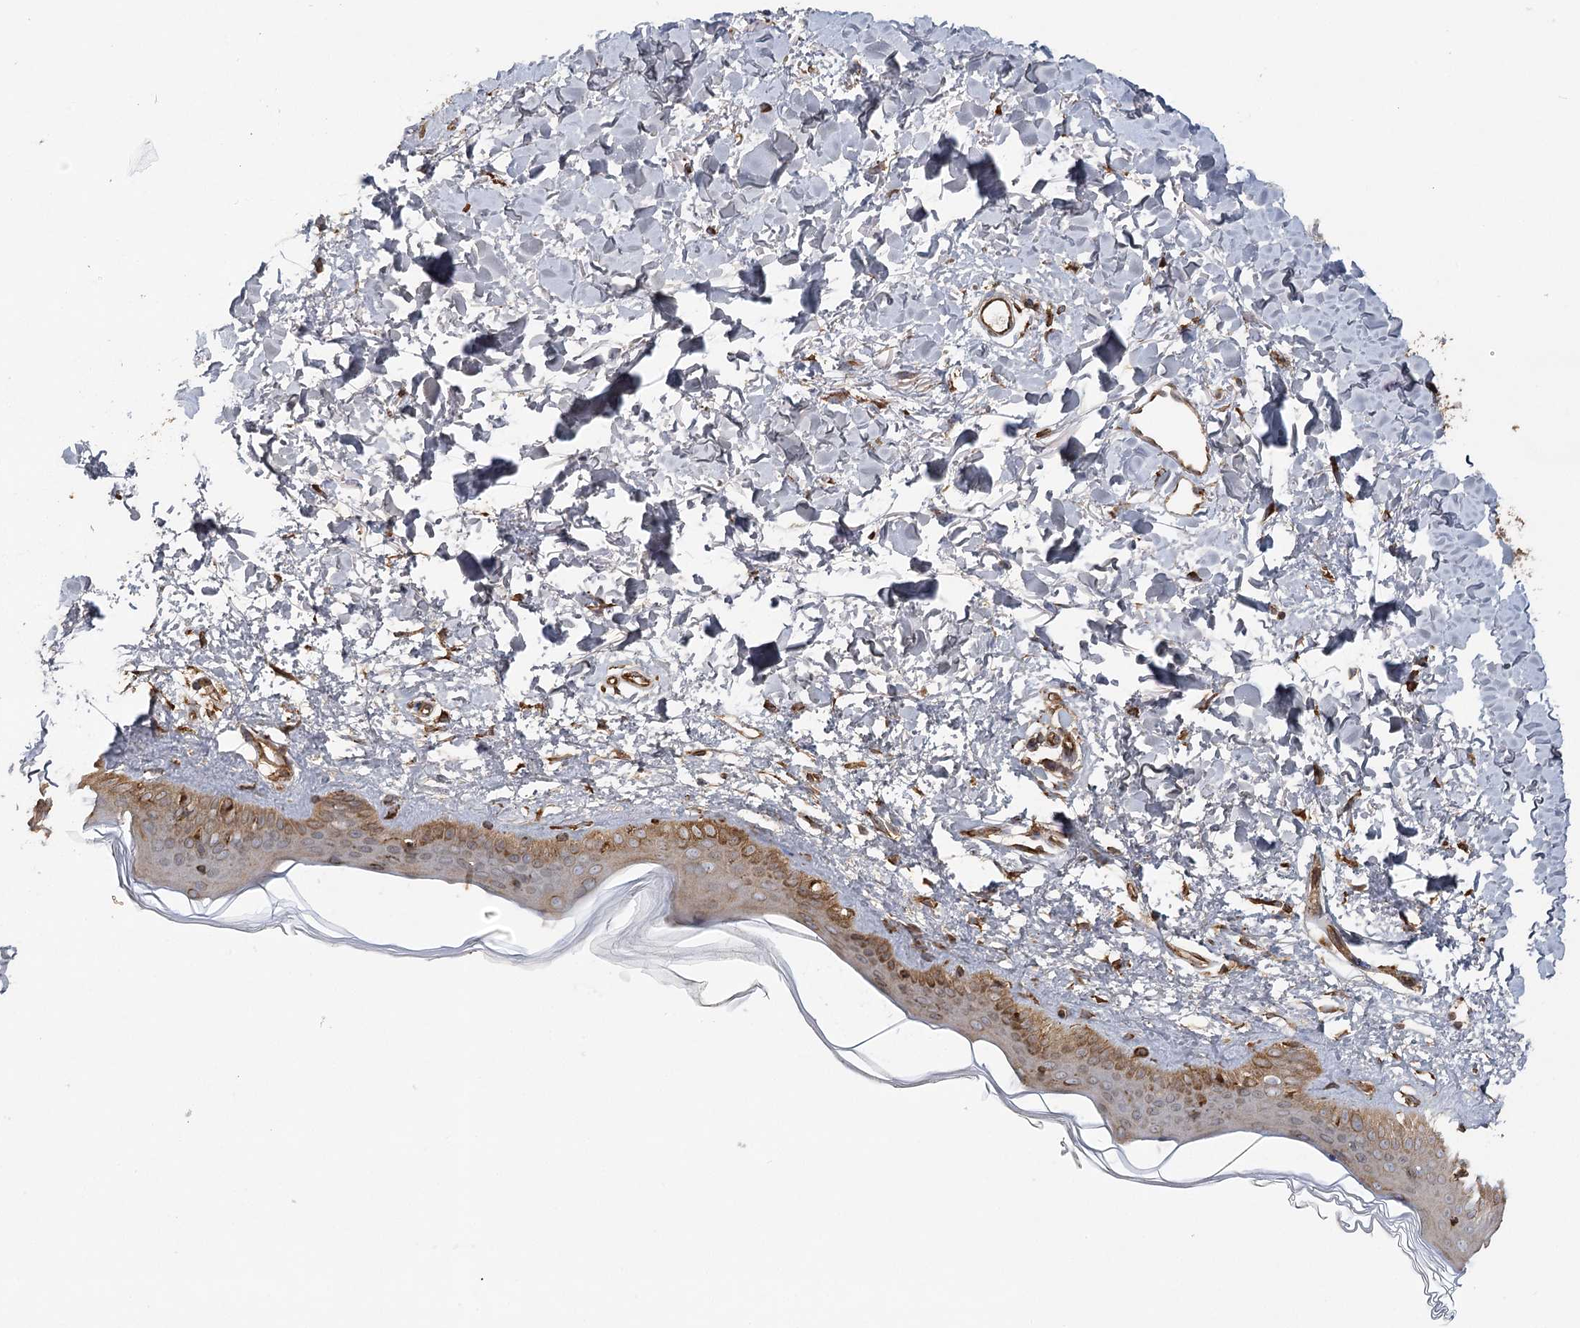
{"staining": {"intensity": "moderate", "quantity": ">75%", "location": "cytoplasmic/membranous"}, "tissue": "skin", "cell_type": "Fibroblasts", "image_type": "normal", "snomed": [{"axis": "morphology", "description": "Normal tissue, NOS"}, {"axis": "topography", "description": "Skin"}], "caption": "Fibroblasts reveal medium levels of moderate cytoplasmic/membranous positivity in about >75% of cells in benign human skin. The staining is performed using DAB (3,3'-diaminobenzidine) brown chromogen to label protein expression. The nuclei are counter-stained blue using hematoxylin.", "gene": "ACAP2", "patient": {"sex": "female", "age": 58}}